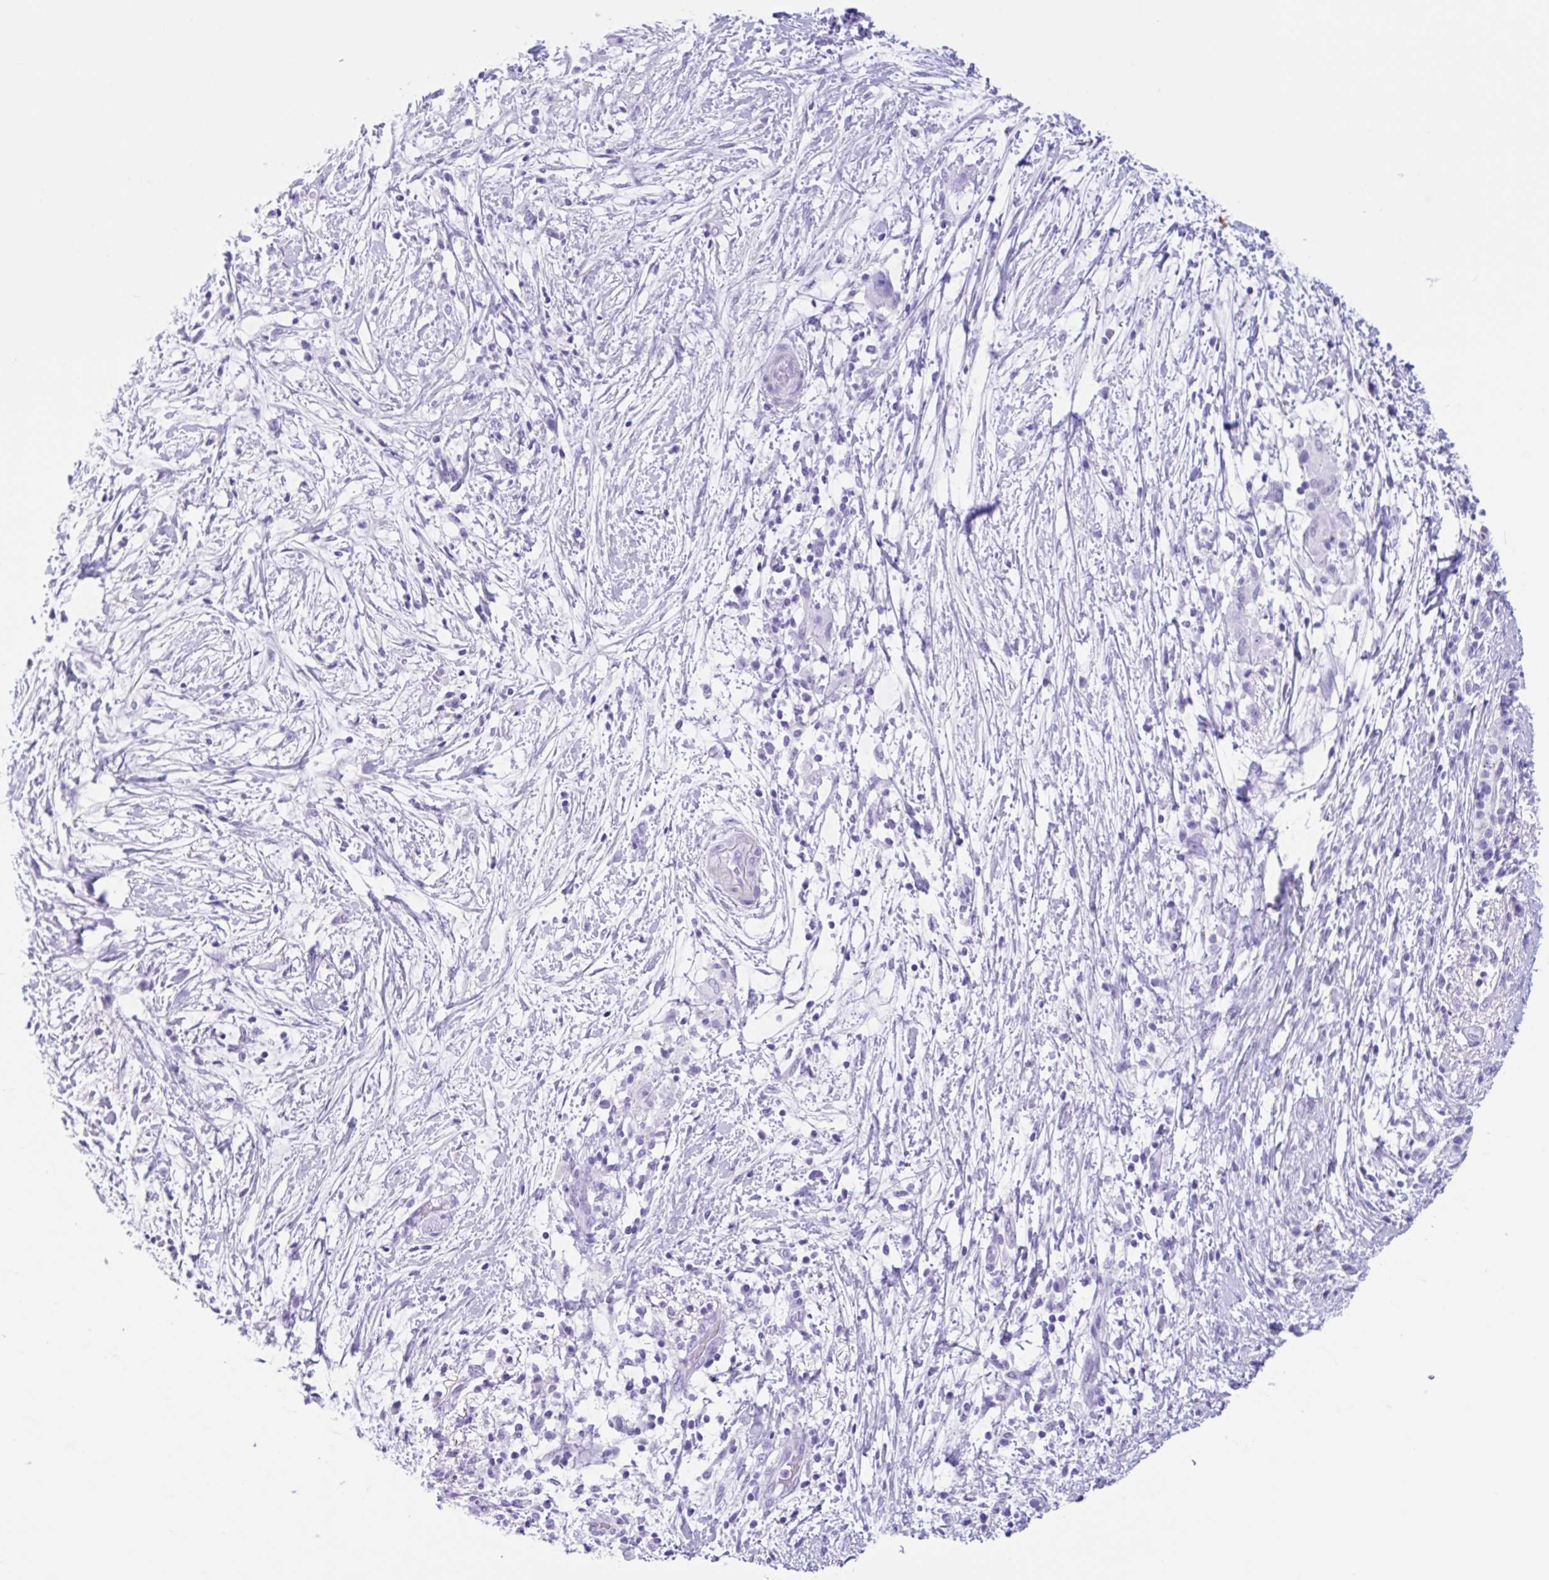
{"staining": {"intensity": "negative", "quantity": "none", "location": "none"}, "tissue": "pancreatic cancer", "cell_type": "Tumor cells", "image_type": "cancer", "snomed": [{"axis": "morphology", "description": "Adenocarcinoma, NOS"}, {"axis": "topography", "description": "Pancreas"}], "caption": "Tumor cells are negative for brown protein staining in pancreatic adenocarcinoma.", "gene": "IAPP", "patient": {"sex": "female", "age": 72}}